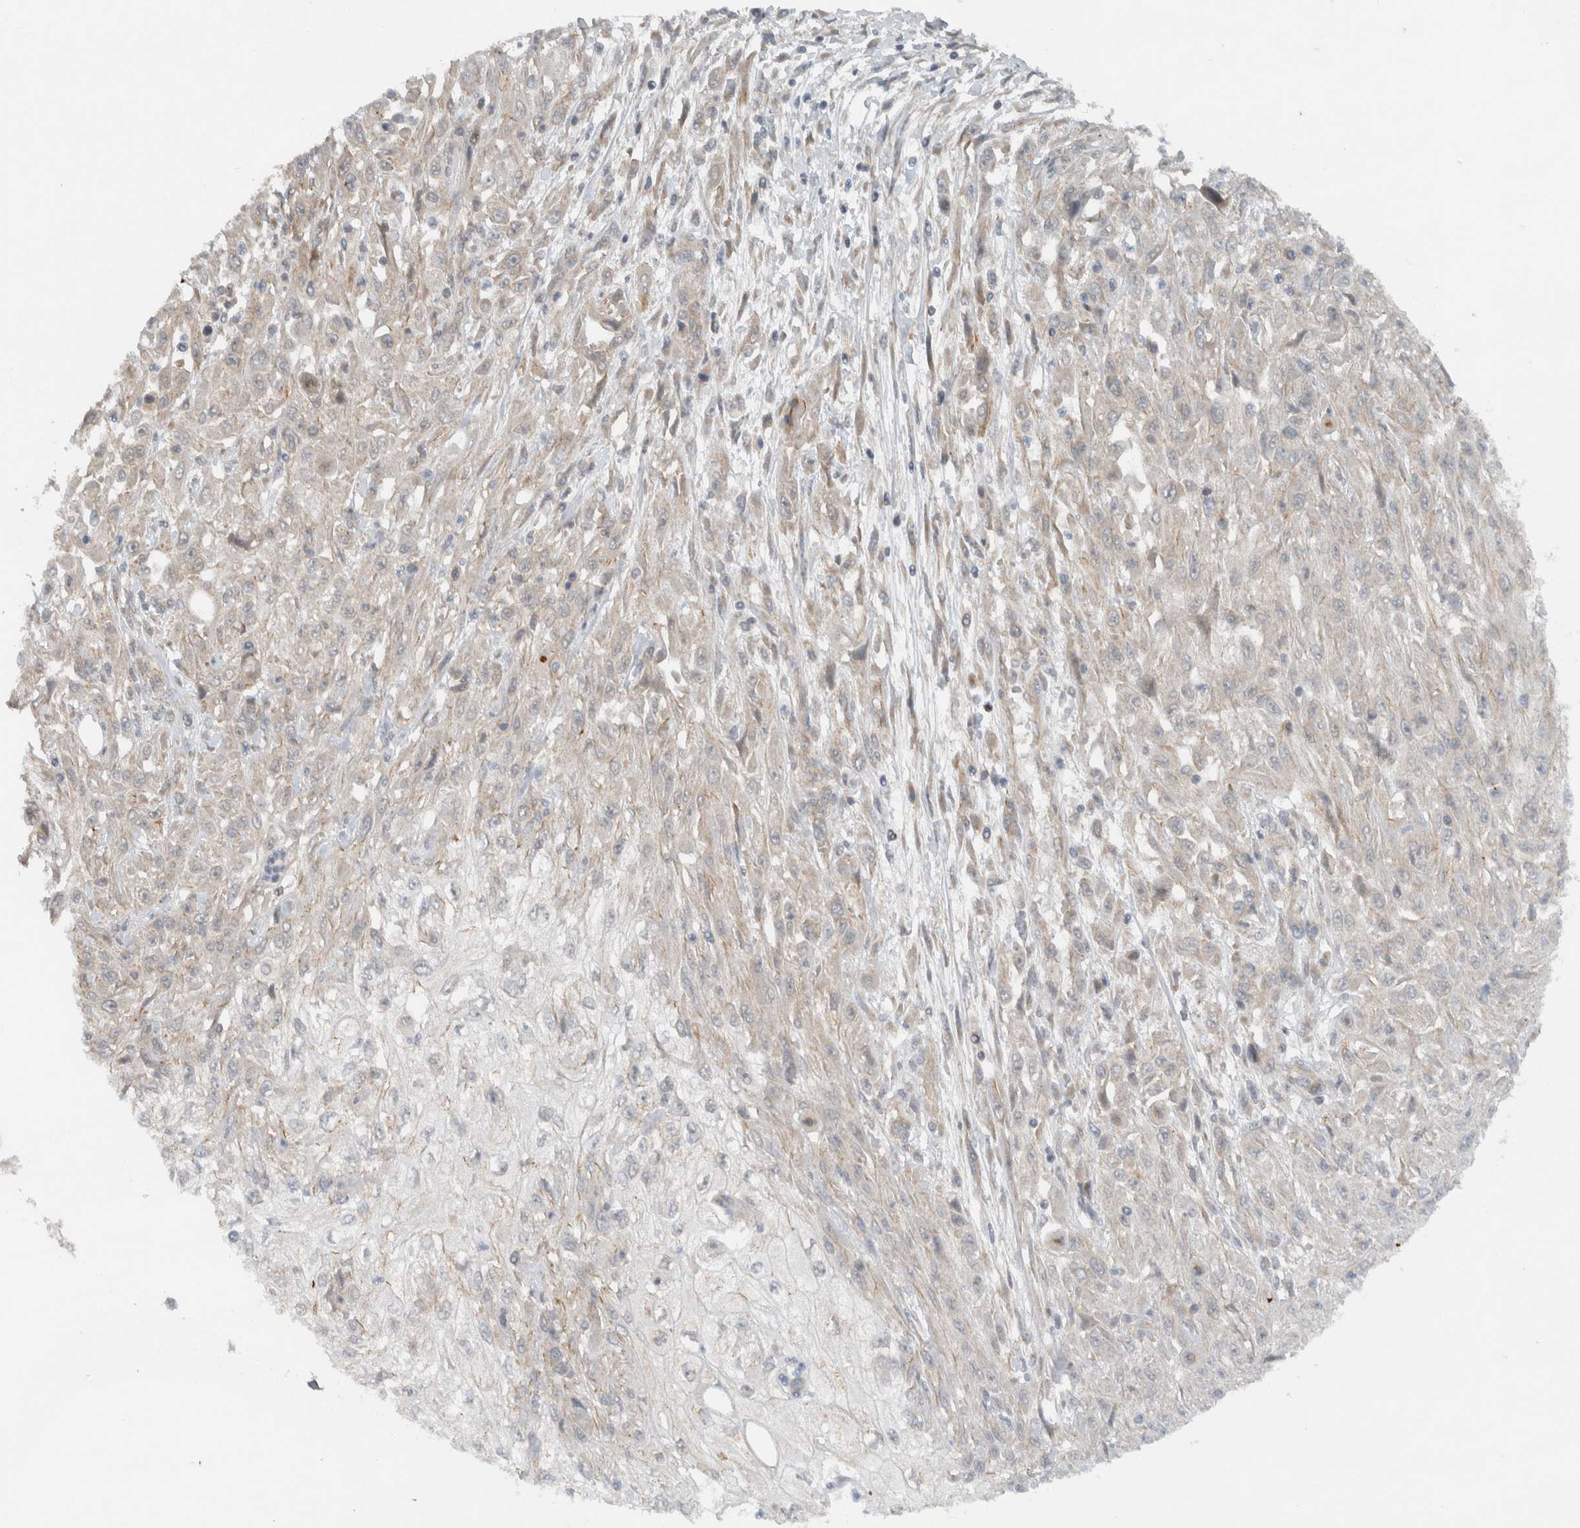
{"staining": {"intensity": "negative", "quantity": "none", "location": "none"}, "tissue": "skin cancer", "cell_type": "Tumor cells", "image_type": "cancer", "snomed": [{"axis": "morphology", "description": "Squamous cell carcinoma, NOS"}, {"axis": "morphology", "description": "Squamous cell carcinoma, metastatic, NOS"}, {"axis": "topography", "description": "Skin"}, {"axis": "topography", "description": "Lymph node"}], "caption": "The image shows no significant staining in tumor cells of skin cancer.", "gene": "KLHL6", "patient": {"sex": "male", "age": 75}}